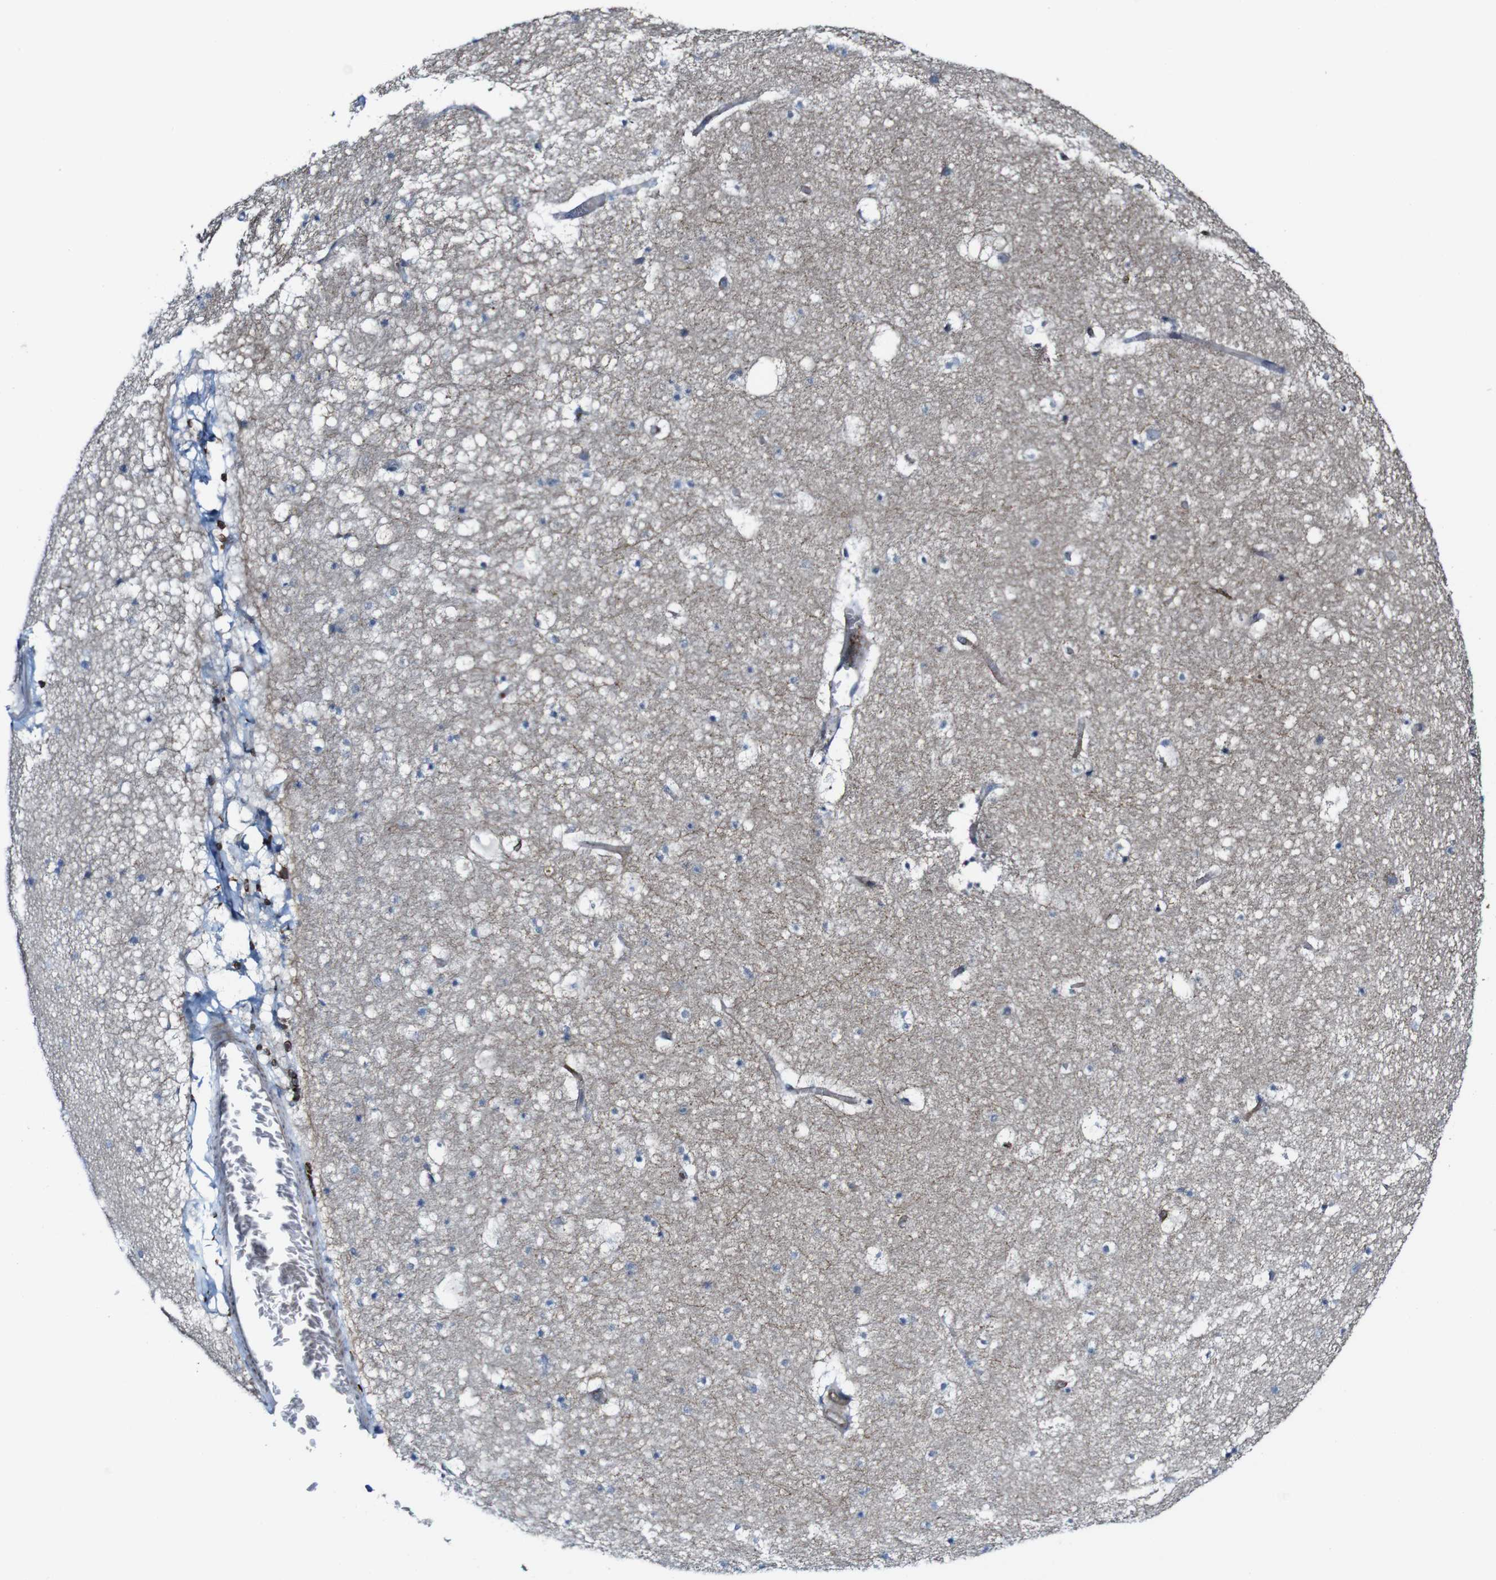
{"staining": {"intensity": "negative", "quantity": "none", "location": "none"}, "tissue": "hippocampus", "cell_type": "Glial cells", "image_type": "normal", "snomed": [{"axis": "morphology", "description": "Normal tissue, NOS"}, {"axis": "topography", "description": "Hippocampus"}], "caption": "The photomicrograph demonstrates no staining of glial cells in unremarkable hippocampus.", "gene": "JAK2", "patient": {"sex": "male", "age": 45}}